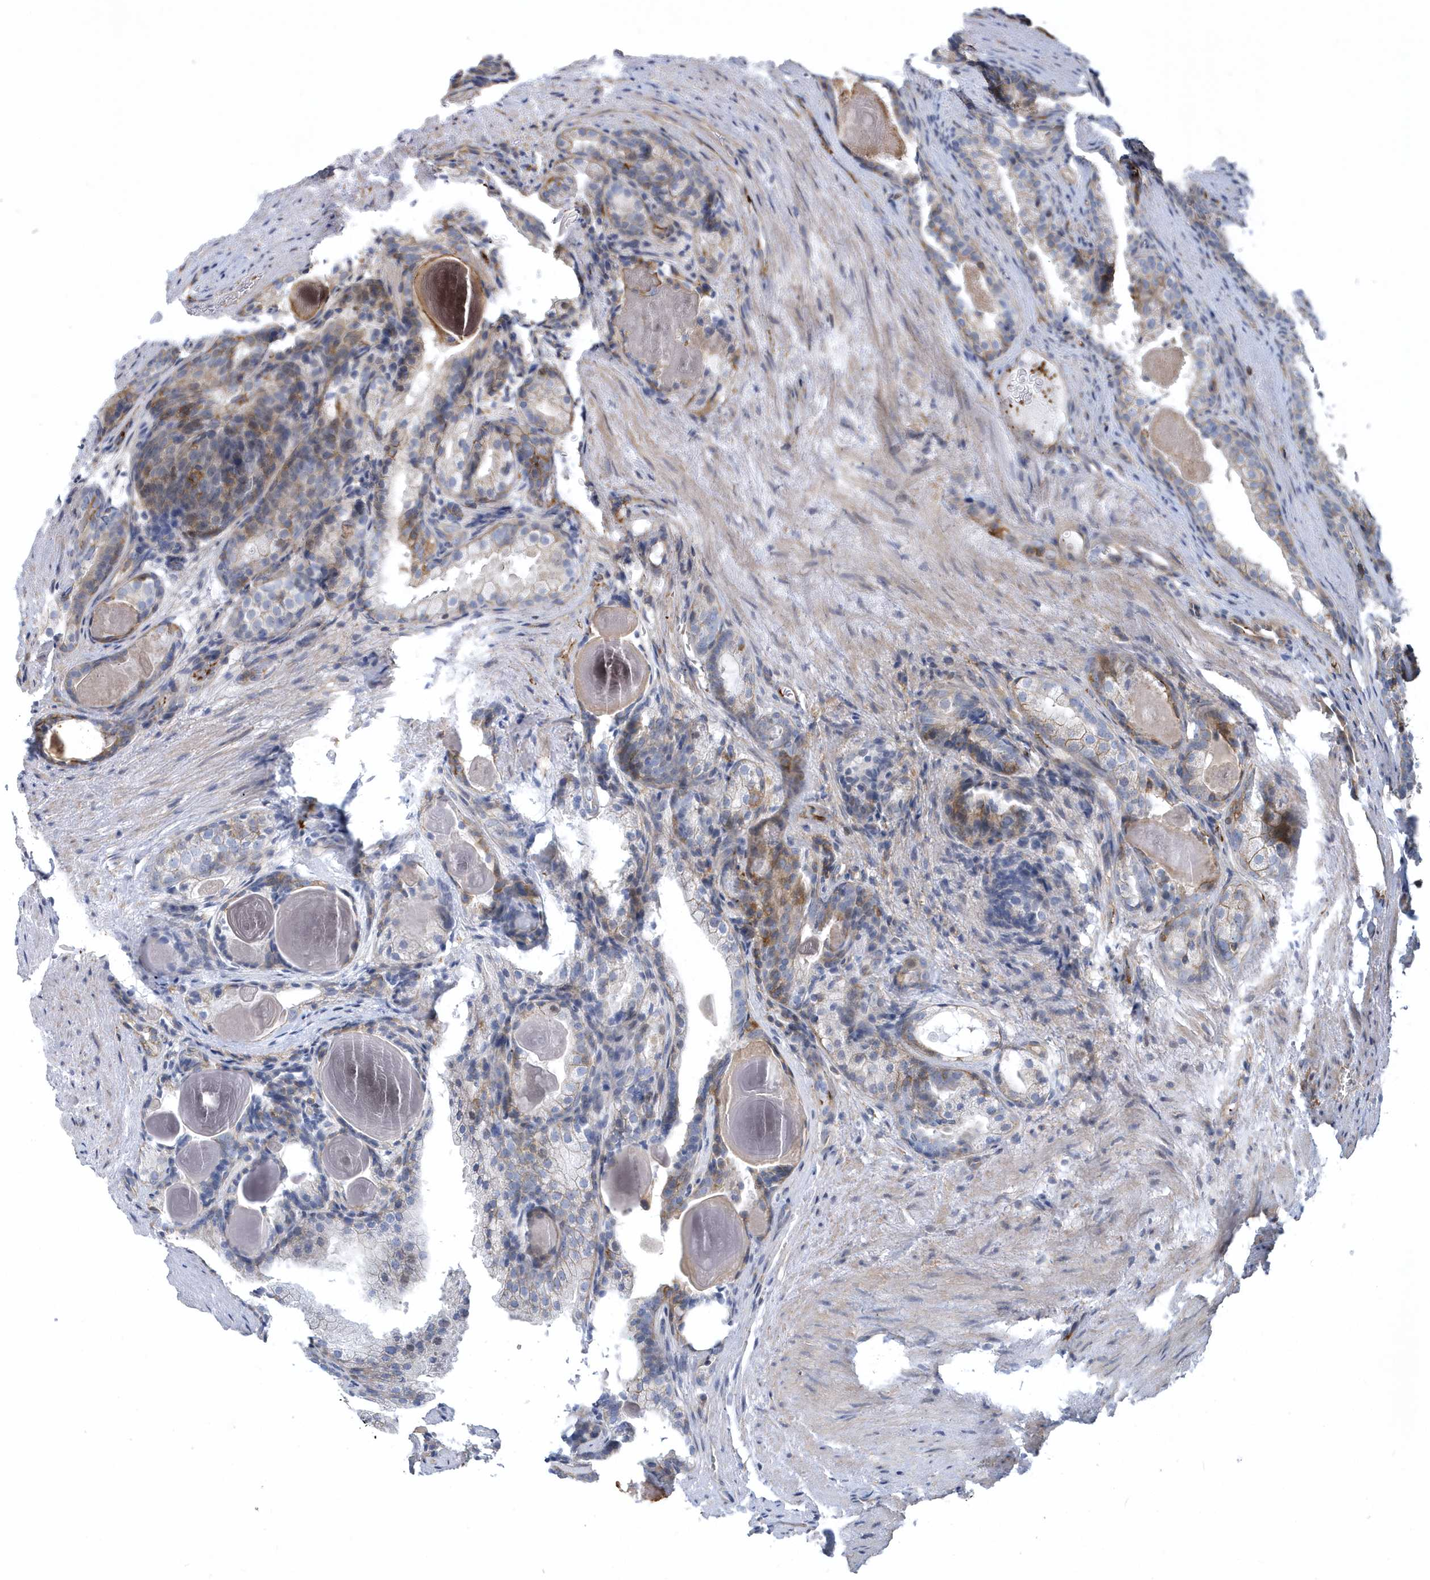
{"staining": {"intensity": "weak", "quantity": "<25%", "location": "cytoplasmic/membranous"}, "tissue": "prostate cancer", "cell_type": "Tumor cells", "image_type": "cancer", "snomed": [{"axis": "morphology", "description": "Adenocarcinoma, High grade"}, {"axis": "topography", "description": "Prostate"}], "caption": "Immunohistochemistry (IHC) micrograph of human prostate high-grade adenocarcinoma stained for a protein (brown), which displays no expression in tumor cells.", "gene": "ARAP2", "patient": {"sex": "male", "age": 62}}